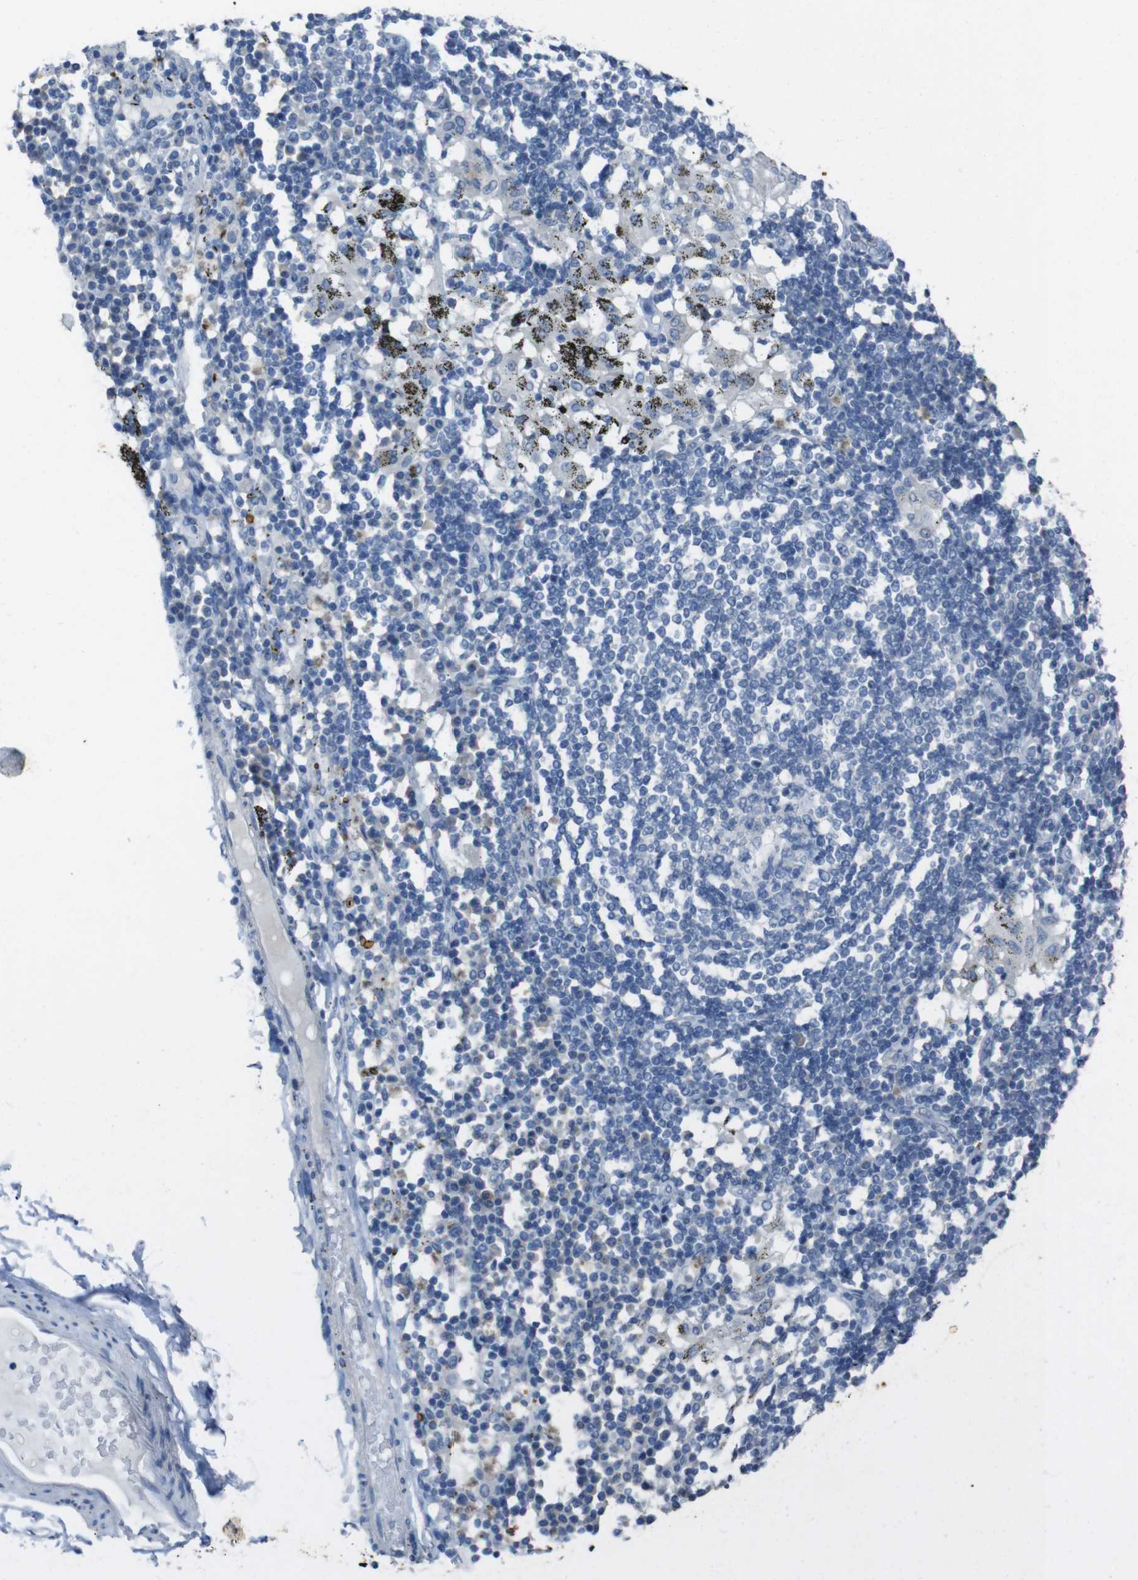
{"staining": {"intensity": "negative", "quantity": "none", "location": "none"}, "tissue": "adipose tissue", "cell_type": "Adipocytes", "image_type": "normal", "snomed": [{"axis": "morphology", "description": "Normal tissue, NOS"}, {"axis": "topography", "description": "Cartilage tissue"}, {"axis": "topography", "description": "Bronchus"}], "caption": "A high-resolution image shows IHC staining of benign adipose tissue, which demonstrates no significant expression in adipocytes.", "gene": "STBD1", "patient": {"sex": "female", "age": 73}}